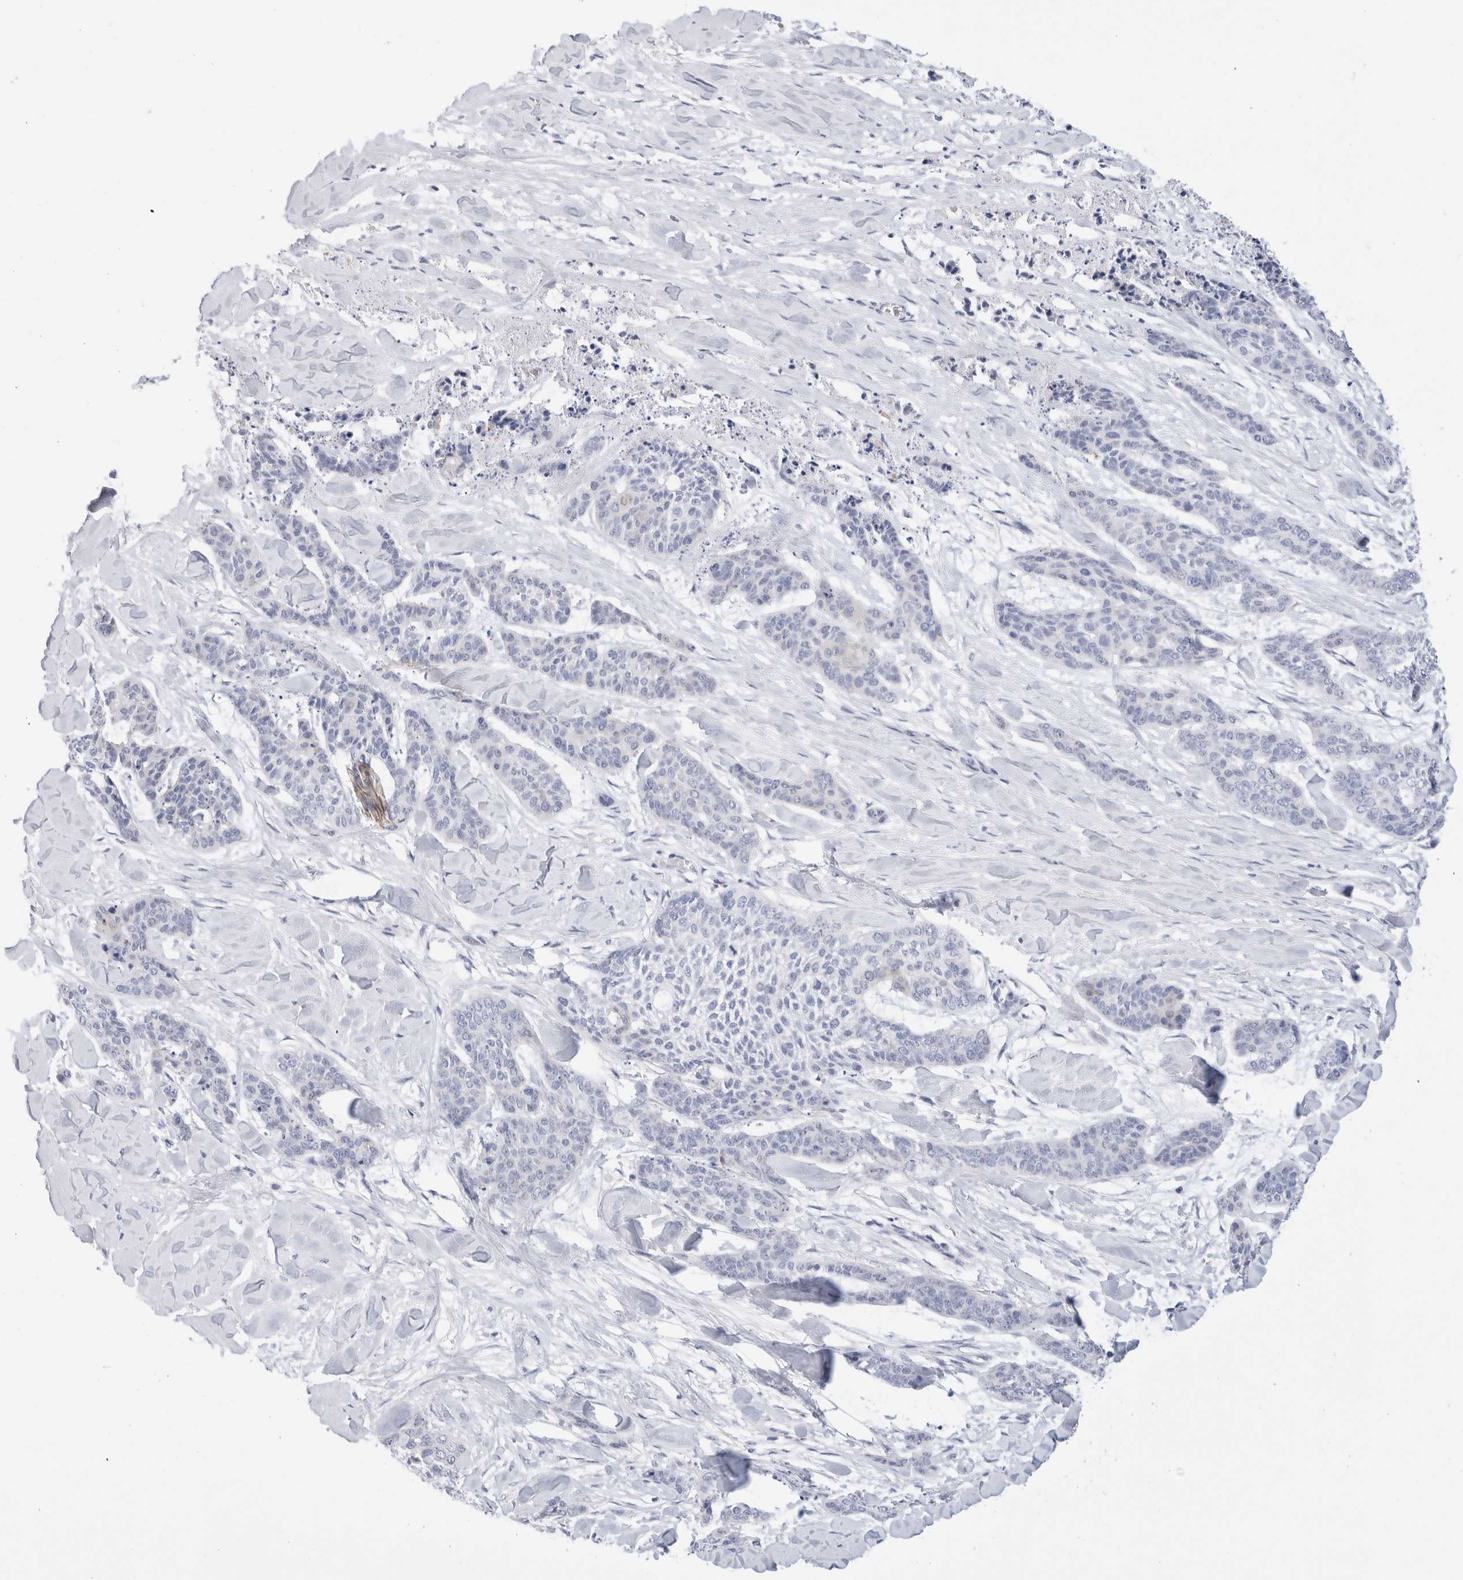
{"staining": {"intensity": "negative", "quantity": "none", "location": "none"}, "tissue": "skin cancer", "cell_type": "Tumor cells", "image_type": "cancer", "snomed": [{"axis": "morphology", "description": "Basal cell carcinoma"}, {"axis": "topography", "description": "Skin"}], "caption": "Histopathology image shows no protein positivity in tumor cells of basal cell carcinoma (skin) tissue.", "gene": "MUC15", "patient": {"sex": "female", "age": 64}}